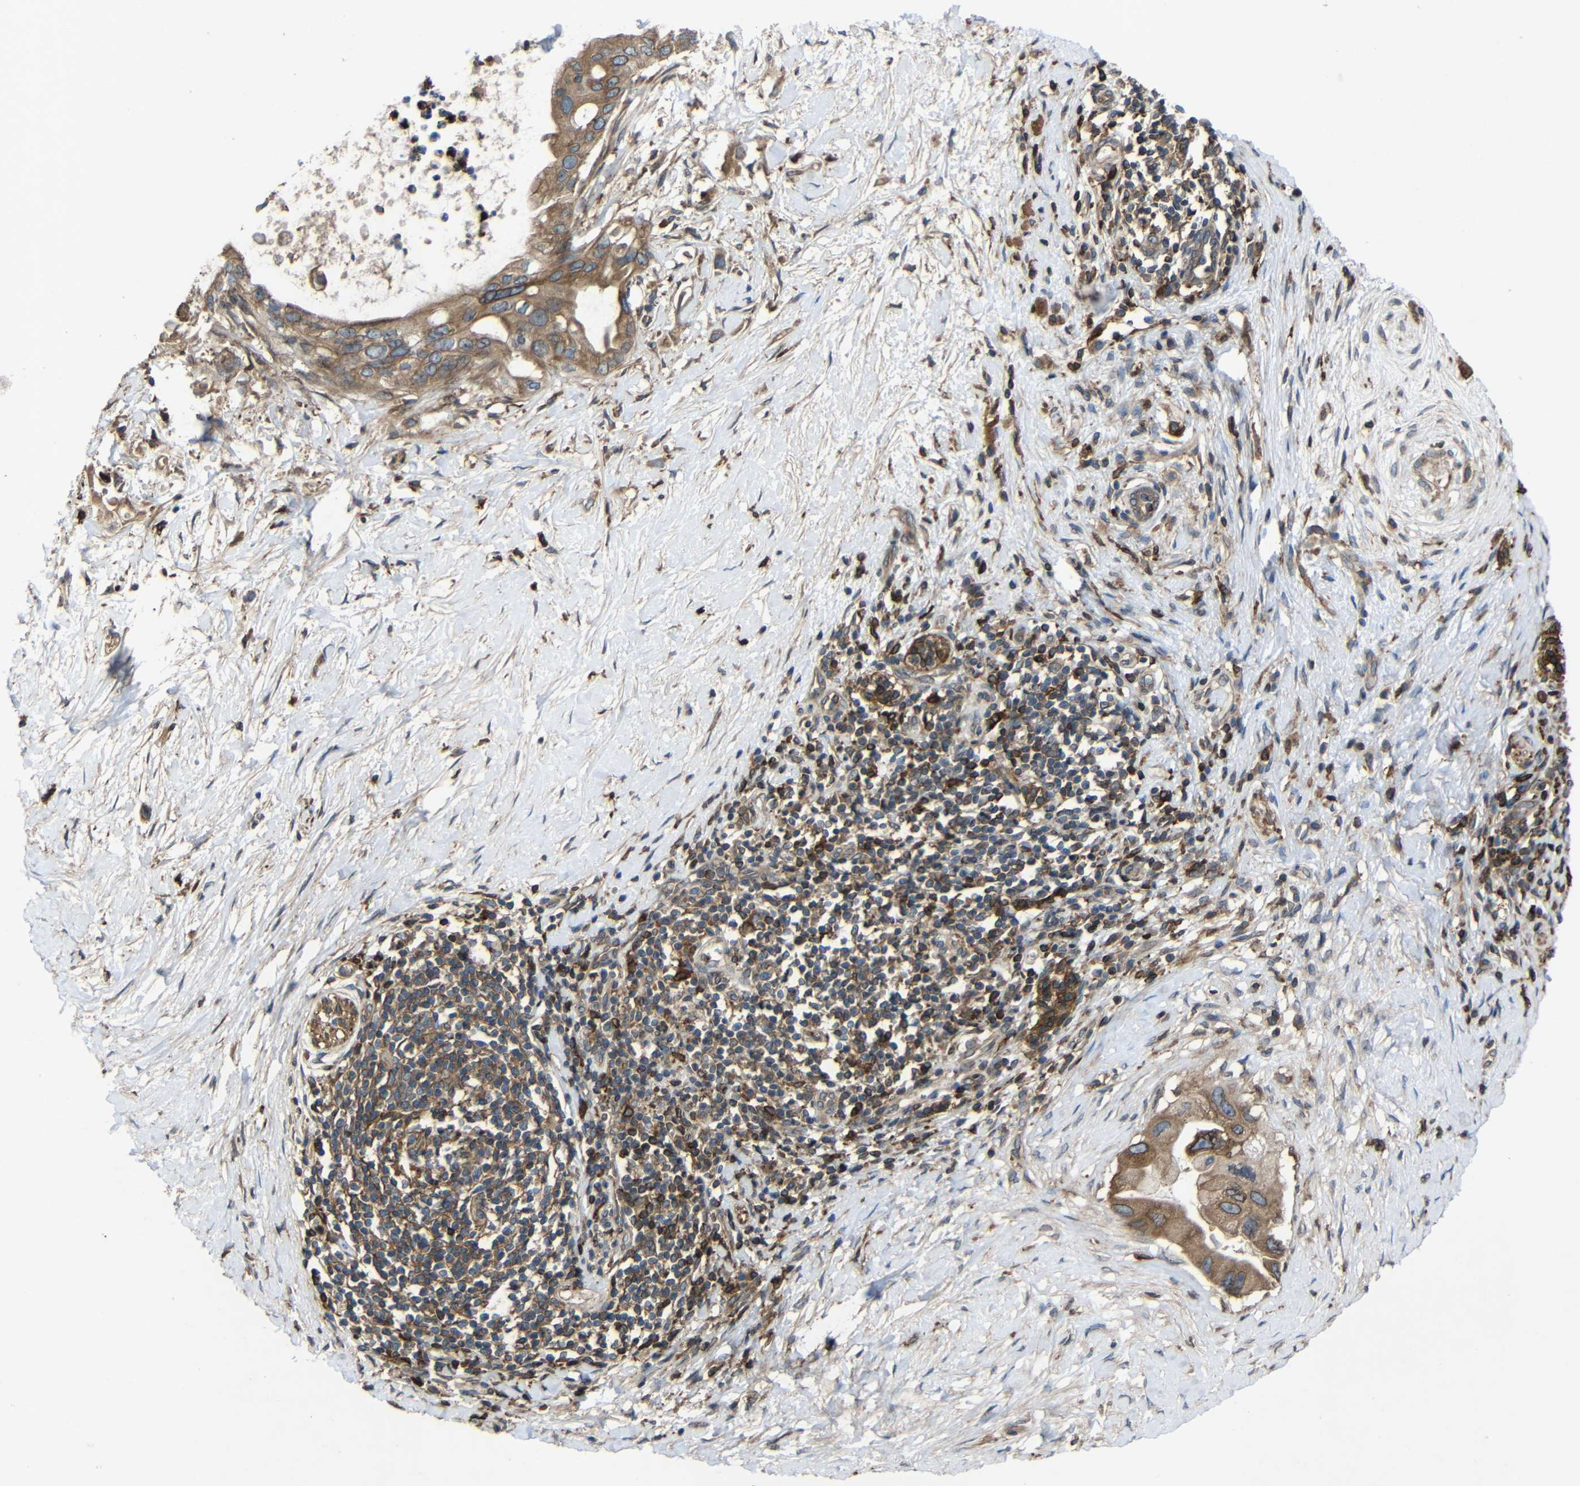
{"staining": {"intensity": "moderate", "quantity": ">75%", "location": "cytoplasmic/membranous"}, "tissue": "pancreatic cancer", "cell_type": "Tumor cells", "image_type": "cancer", "snomed": [{"axis": "morphology", "description": "Adenocarcinoma, NOS"}, {"axis": "topography", "description": "Pancreas"}], "caption": "Pancreatic adenocarcinoma stained with immunohistochemistry demonstrates moderate cytoplasmic/membranous positivity in approximately >75% of tumor cells.", "gene": "TREM2", "patient": {"sex": "male", "age": 55}}